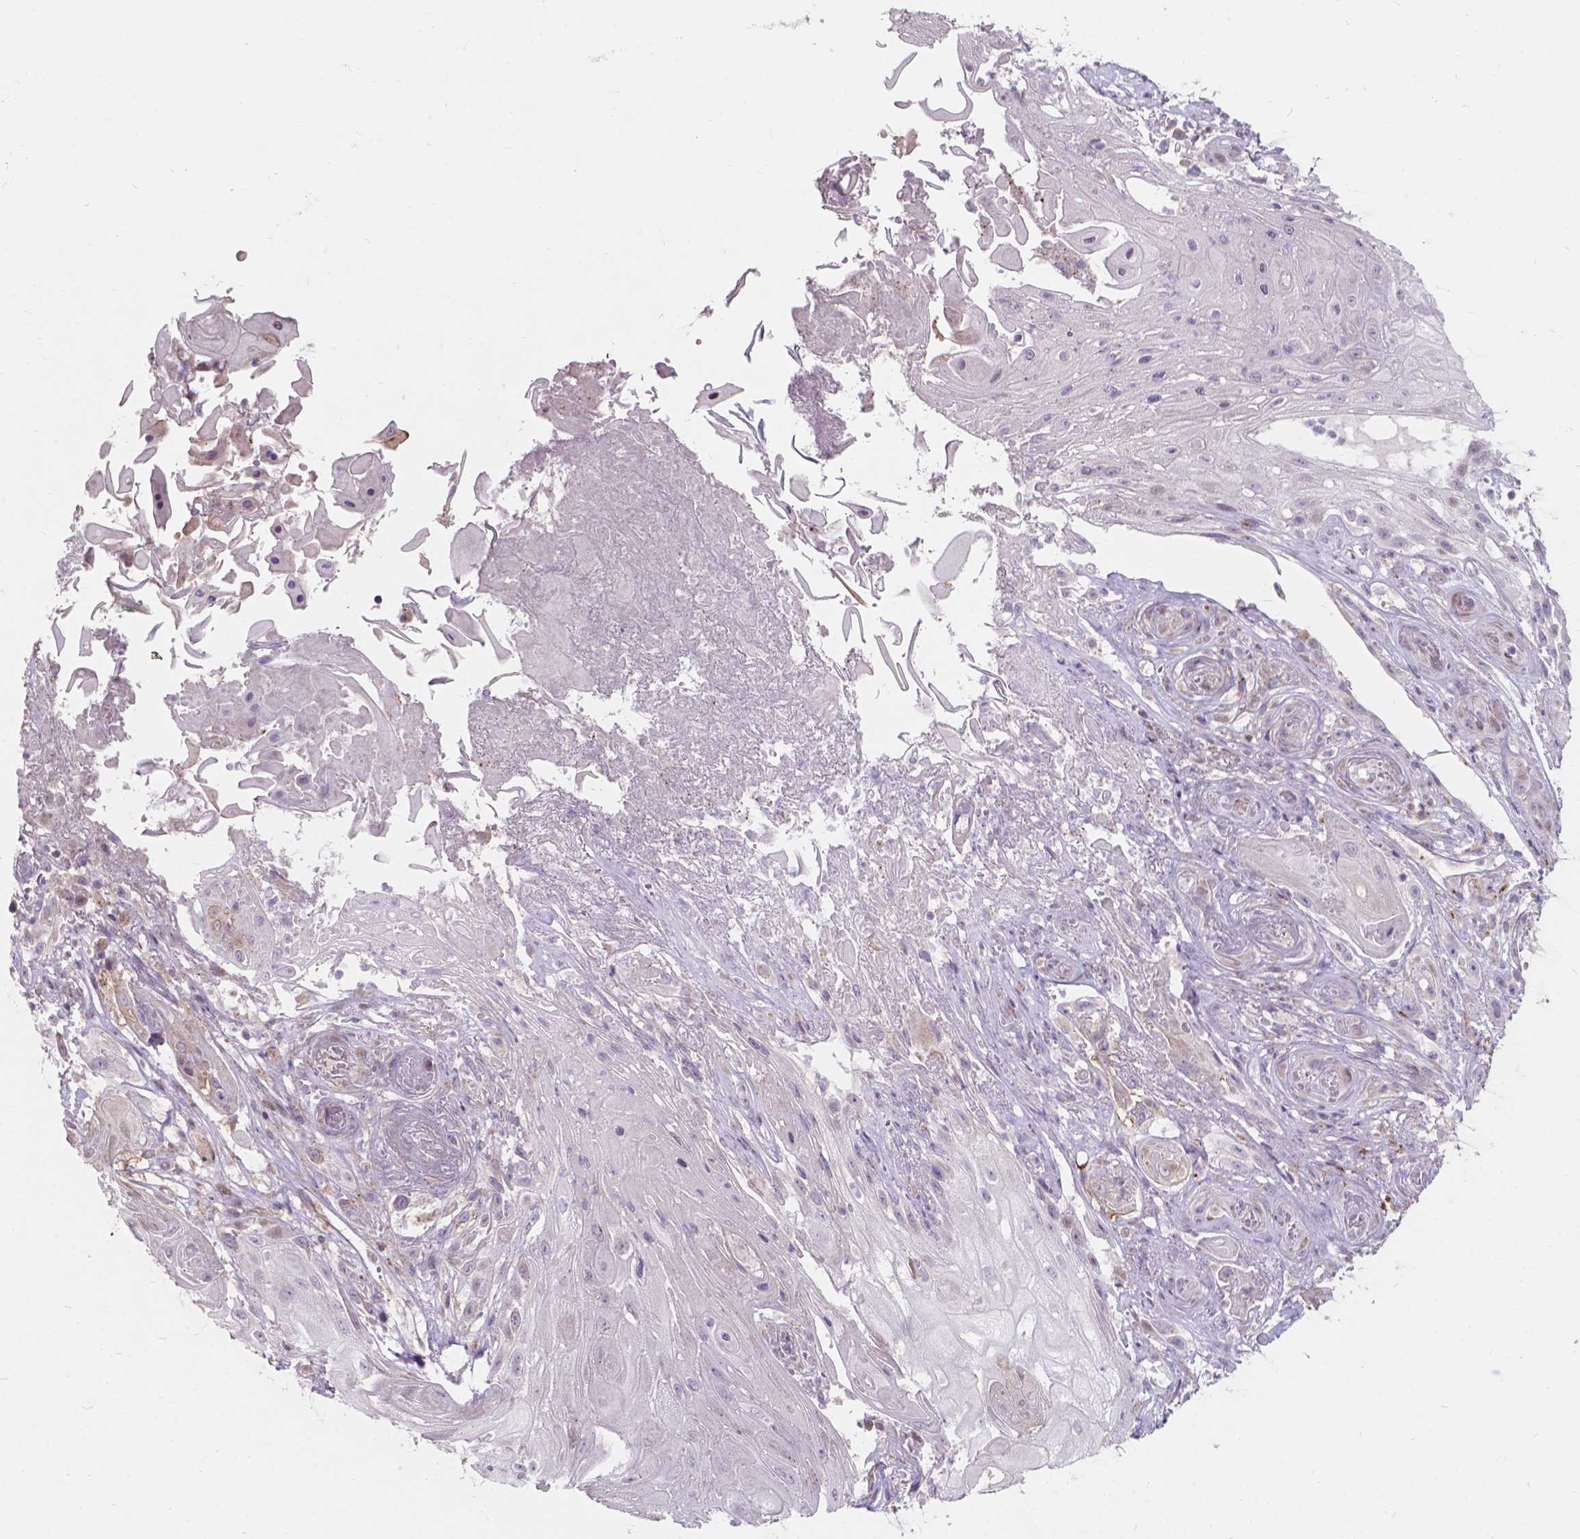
{"staining": {"intensity": "negative", "quantity": "none", "location": "none"}, "tissue": "skin cancer", "cell_type": "Tumor cells", "image_type": "cancer", "snomed": [{"axis": "morphology", "description": "Squamous cell carcinoma, NOS"}, {"axis": "topography", "description": "Skin"}], "caption": "High magnification brightfield microscopy of skin cancer (squamous cell carcinoma) stained with DAB (3,3'-diaminobenzidine) (brown) and counterstained with hematoxylin (blue): tumor cells show no significant positivity. (DAB (3,3'-diaminobenzidine) immunohistochemistry (IHC) visualized using brightfield microscopy, high magnification).", "gene": "MYH14", "patient": {"sex": "male", "age": 62}}